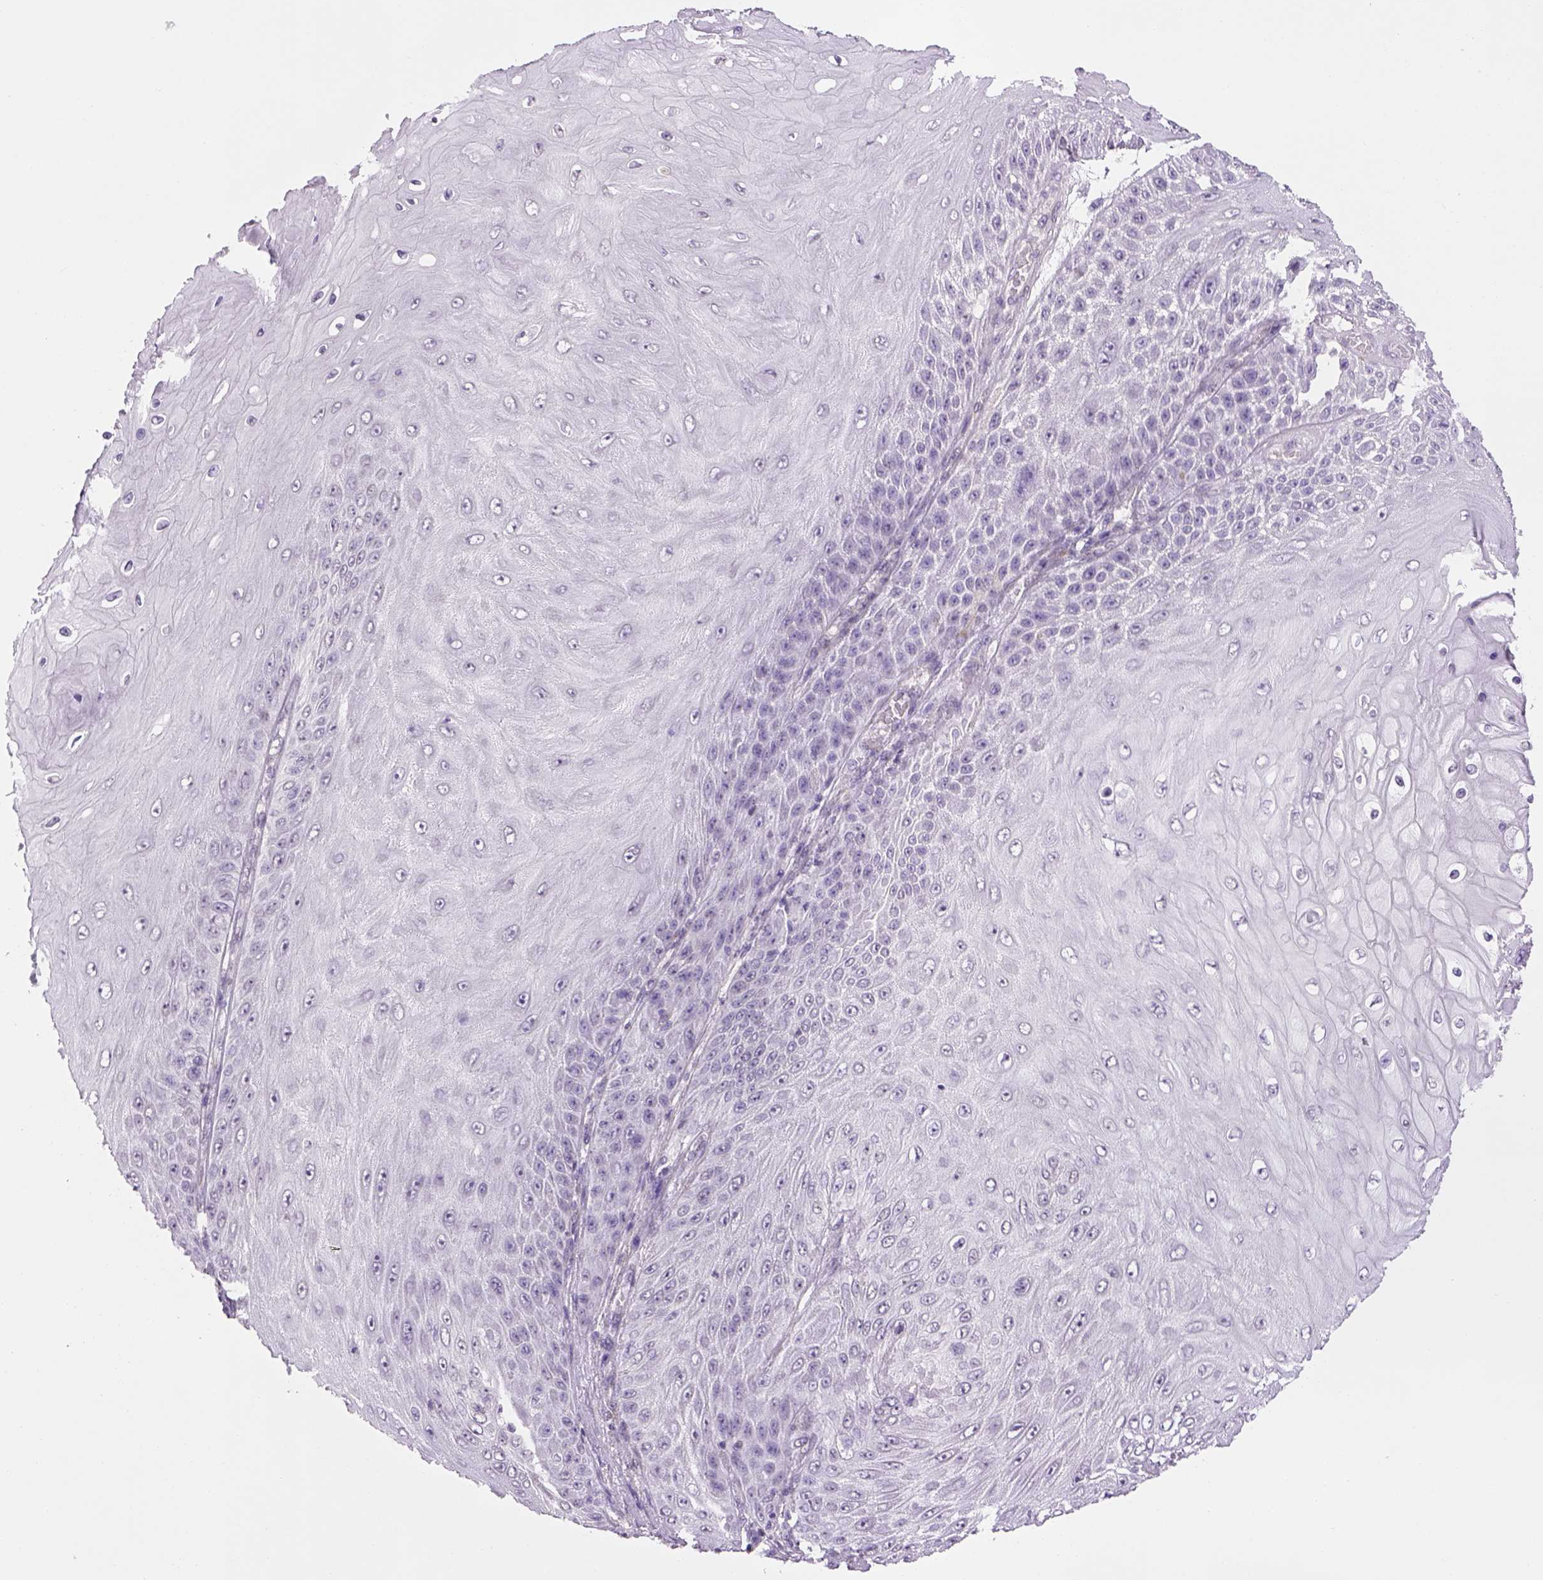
{"staining": {"intensity": "negative", "quantity": "none", "location": "none"}, "tissue": "skin cancer", "cell_type": "Tumor cells", "image_type": "cancer", "snomed": [{"axis": "morphology", "description": "Squamous cell carcinoma, NOS"}, {"axis": "topography", "description": "Skin"}], "caption": "A micrograph of squamous cell carcinoma (skin) stained for a protein reveals no brown staining in tumor cells.", "gene": "PRRT1", "patient": {"sex": "male", "age": 62}}